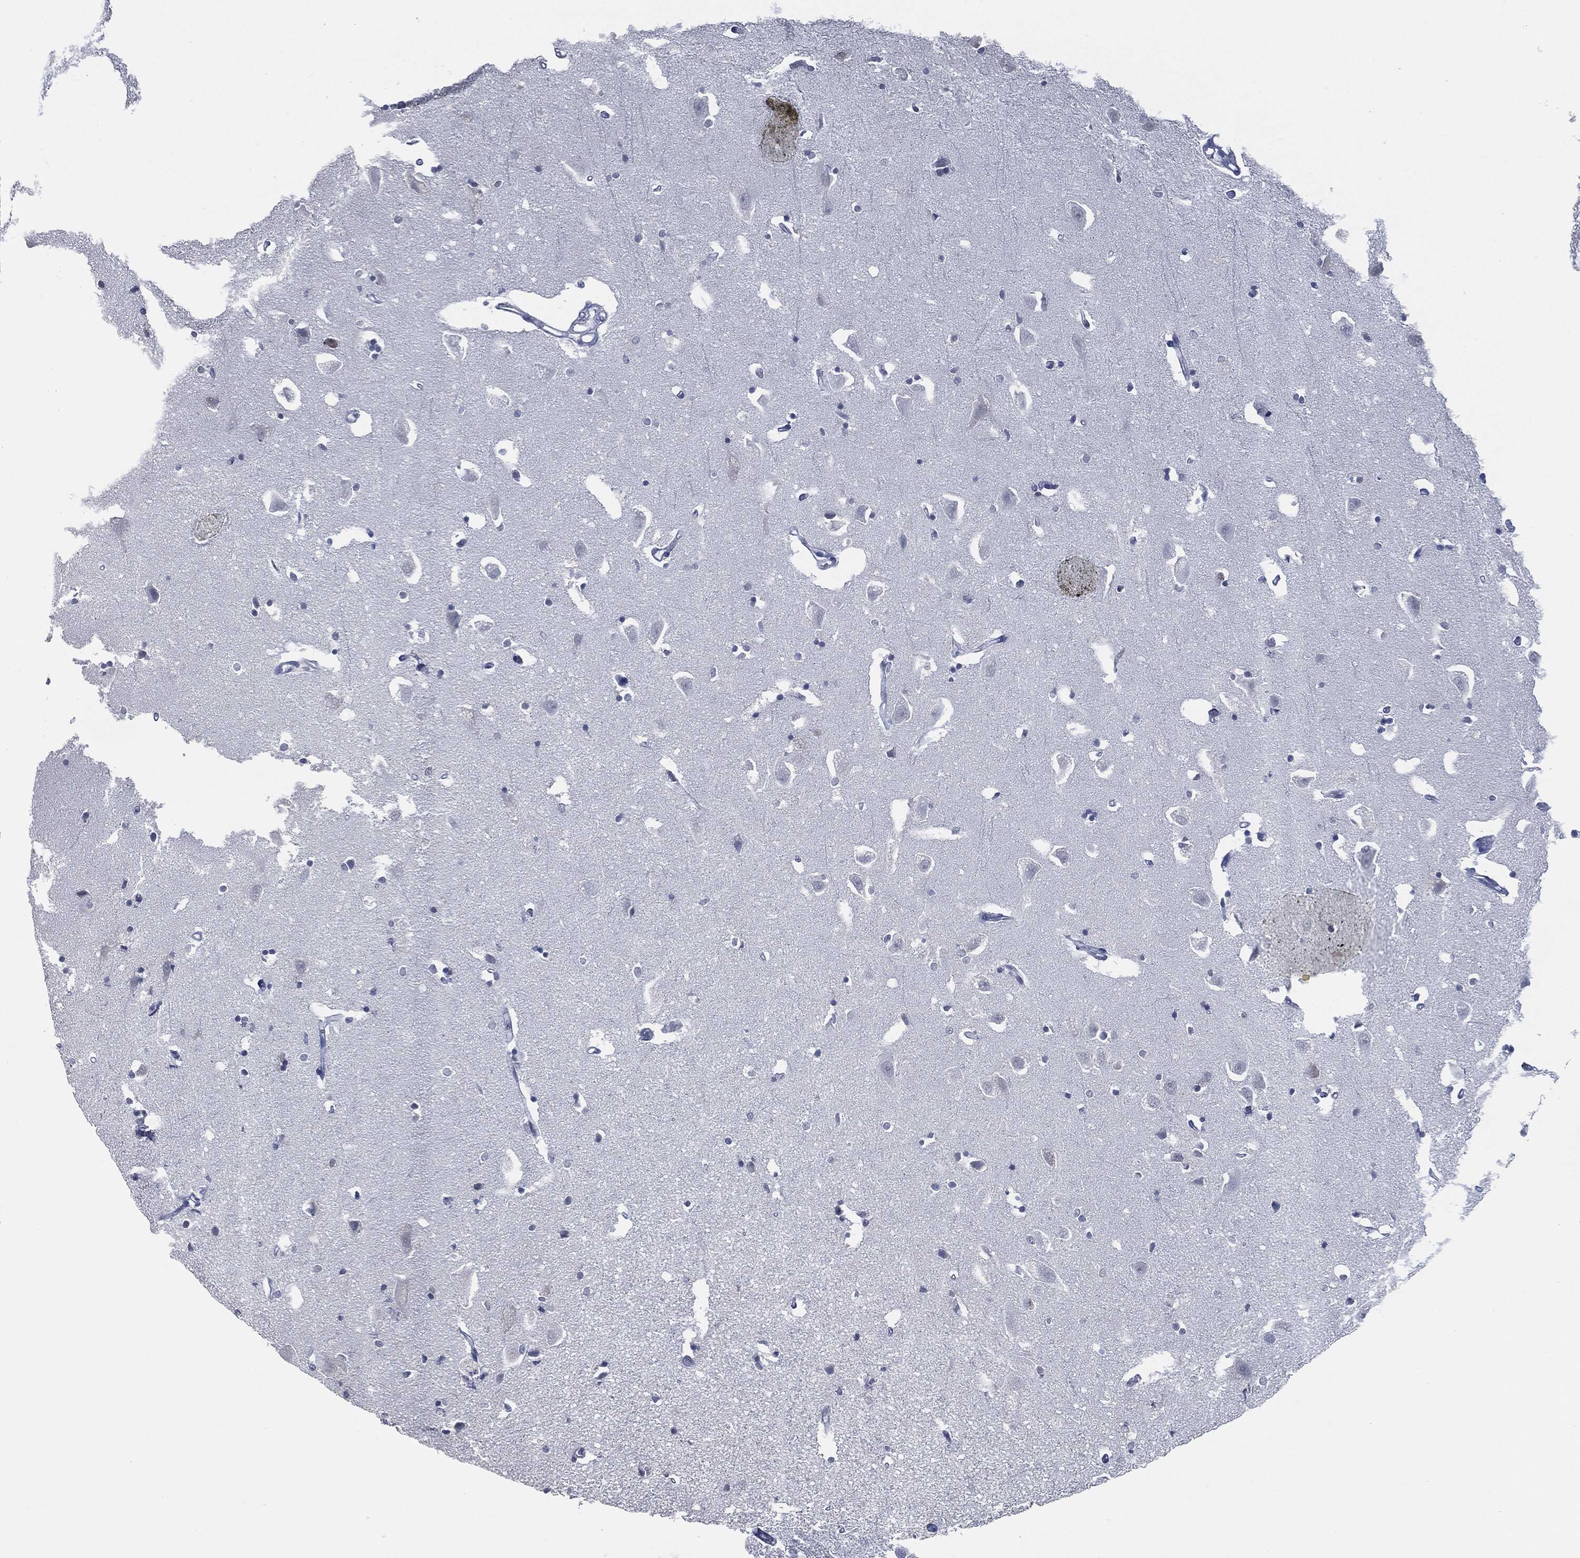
{"staining": {"intensity": "negative", "quantity": "none", "location": "none"}, "tissue": "hippocampus", "cell_type": "Glial cells", "image_type": "normal", "snomed": [{"axis": "morphology", "description": "Normal tissue, NOS"}, {"axis": "topography", "description": "Lateral ventricle wall"}, {"axis": "topography", "description": "Hippocampus"}], "caption": "High magnification brightfield microscopy of unremarkable hippocampus stained with DAB (3,3'-diaminobenzidine) (brown) and counterstained with hematoxylin (blue): glial cells show no significant positivity.", "gene": "SIGLEC7", "patient": {"sex": "female", "age": 63}}